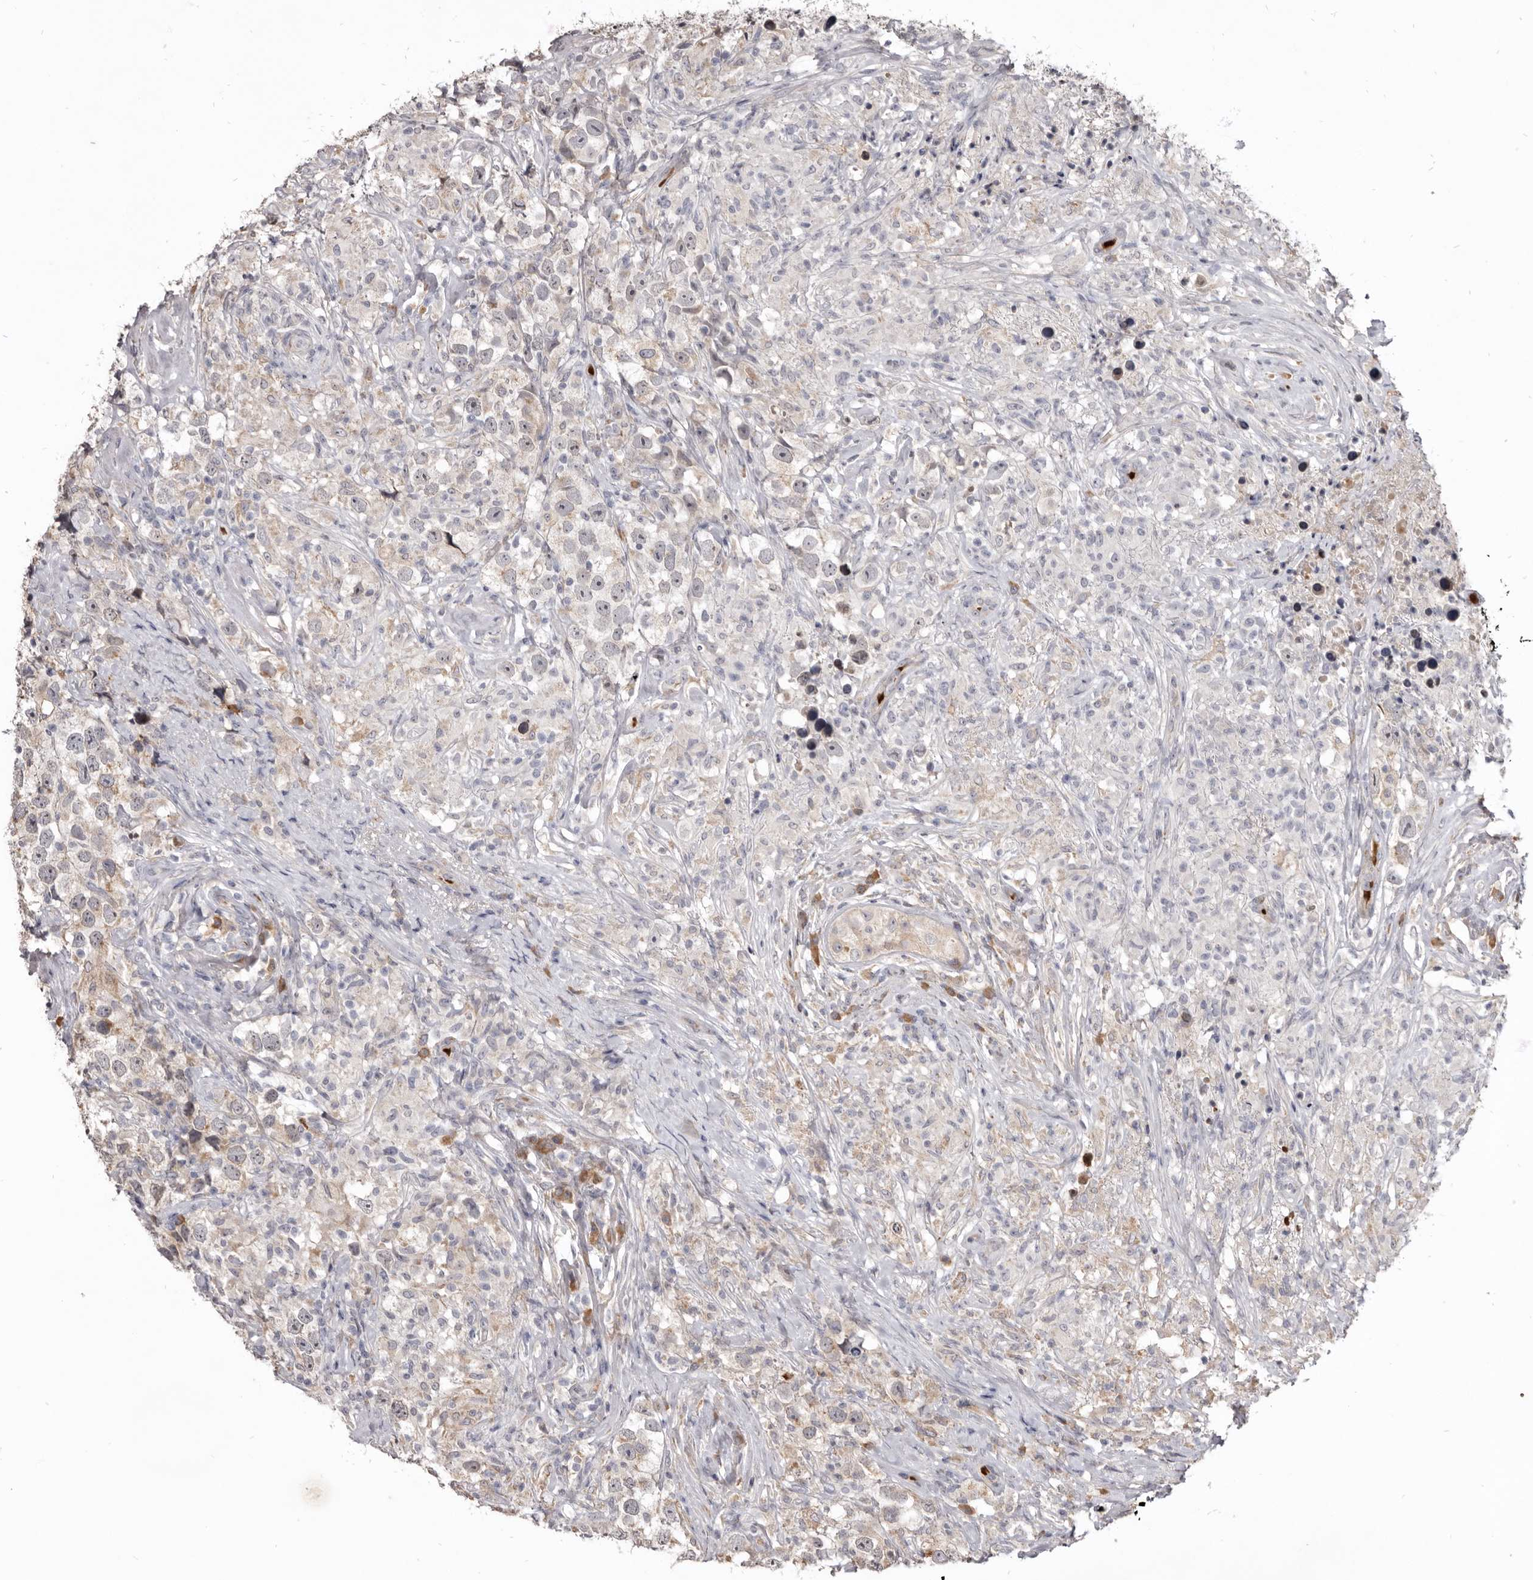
{"staining": {"intensity": "weak", "quantity": "<25%", "location": "cytoplasmic/membranous"}, "tissue": "testis cancer", "cell_type": "Tumor cells", "image_type": "cancer", "snomed": [{"axis": "morphology", "description": "Seminoma, NOS"}, {"axis": "topography", "description": "Testis"}], "caption": "Immunohistochemical staining of seminoma (testis) shows no significant staining in tumor cells. (Immunohistochemistry, brightfield microscopy, high magnification).", "gene": "NENF", "patient": {"sex": "male", "age": 49}}